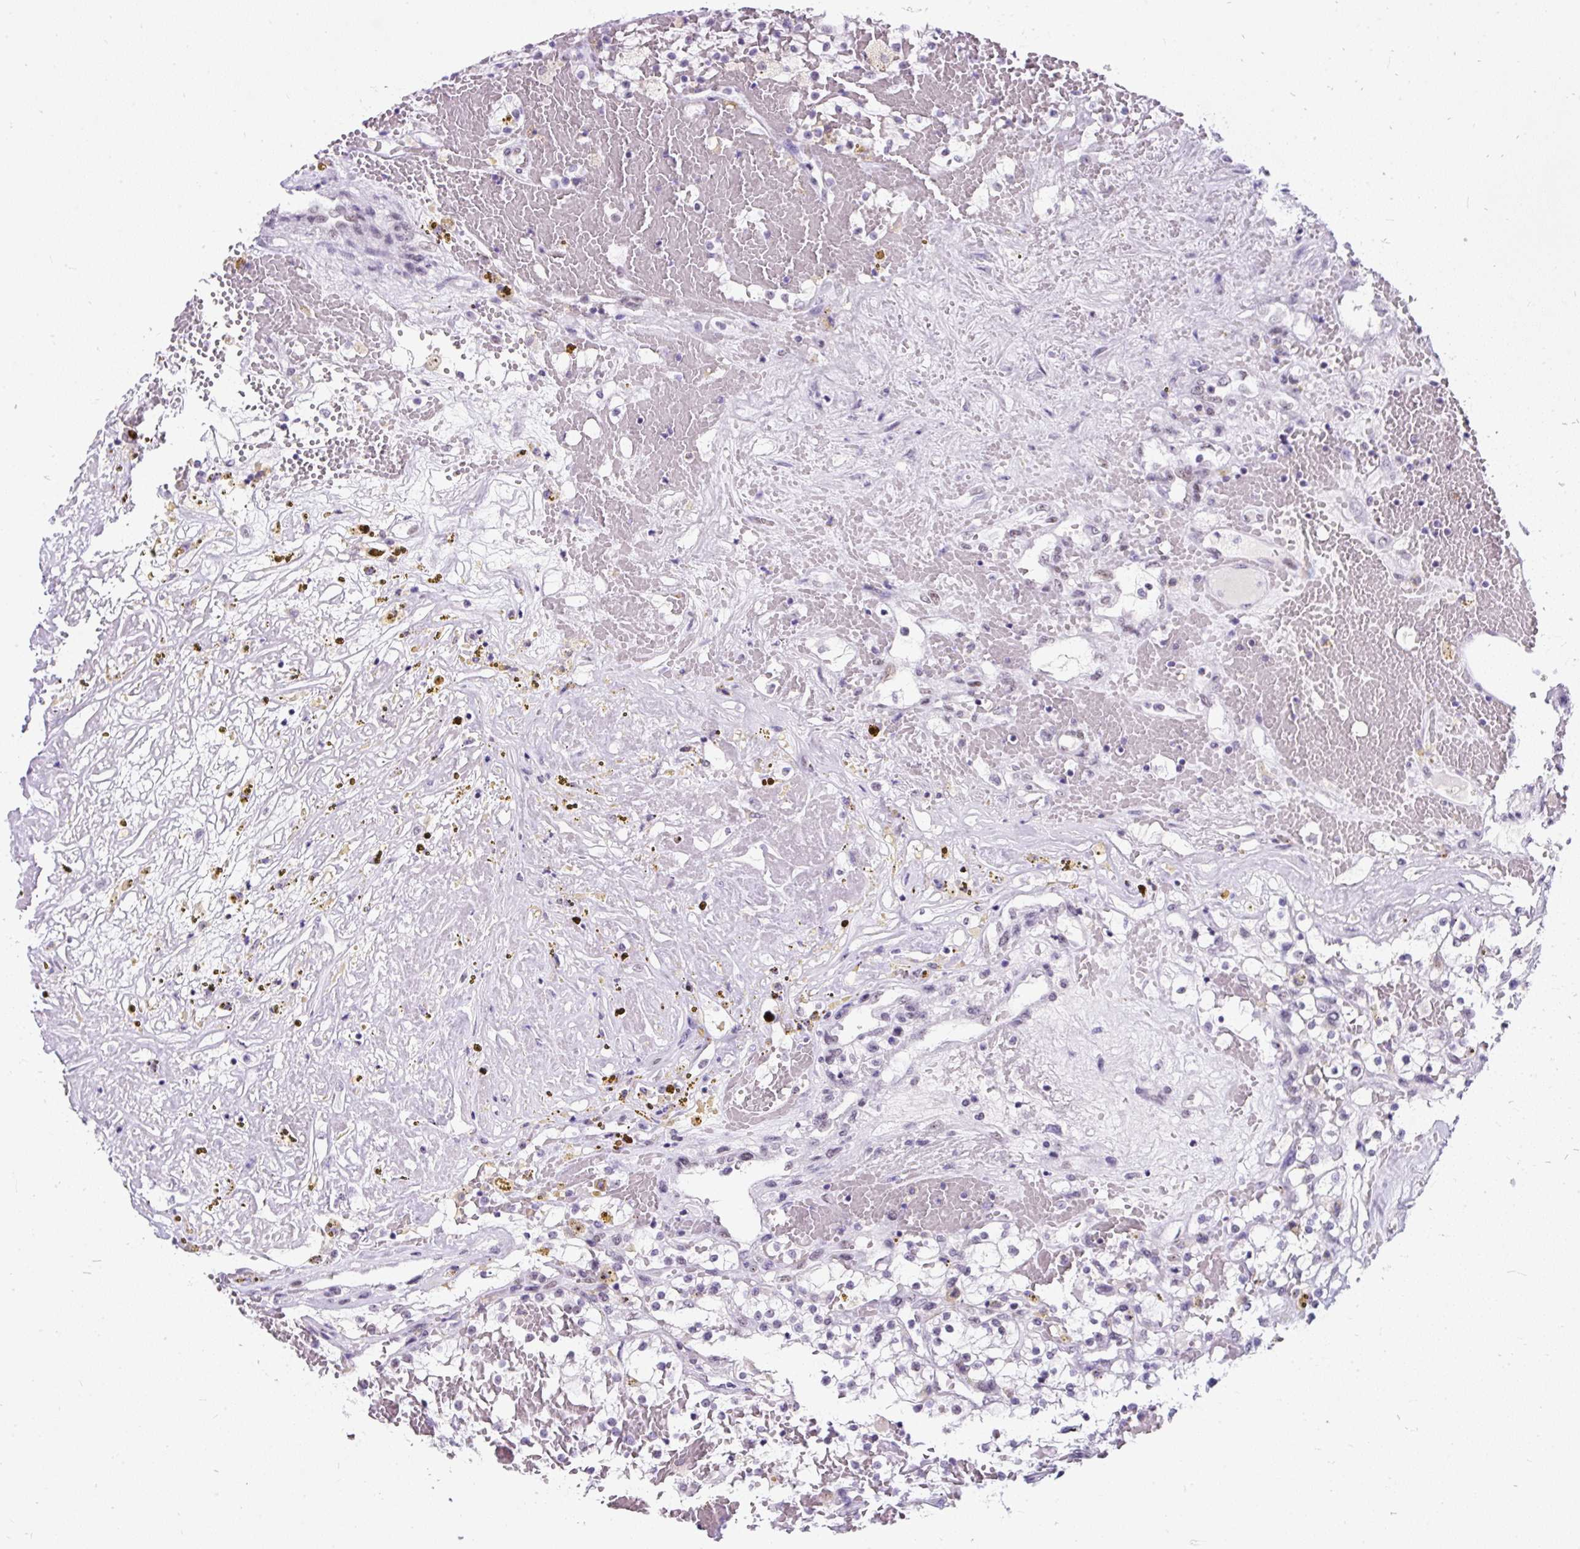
{"staining": {"intensity": "negative", "quantity": "none", "location": "none"}, "tissue": "renal cancer", "cell_type": "Tumor cells", "image_type": "cancer", "snomed": [{"axis": "morphology", "description": "Normal tissue, NOS"}, {"axis": "morphology", "description": "Adenocarcinoma, NOS"}, {"axis": "topography", "description": "Kidney"}], "caption": "Immunohistochemical staining of renal cancer (adenocarcinoma) reveals no significant staining in tumor cells.", "gene": "PLCXD2", "patient": {"sex": "male", "age": 68}}